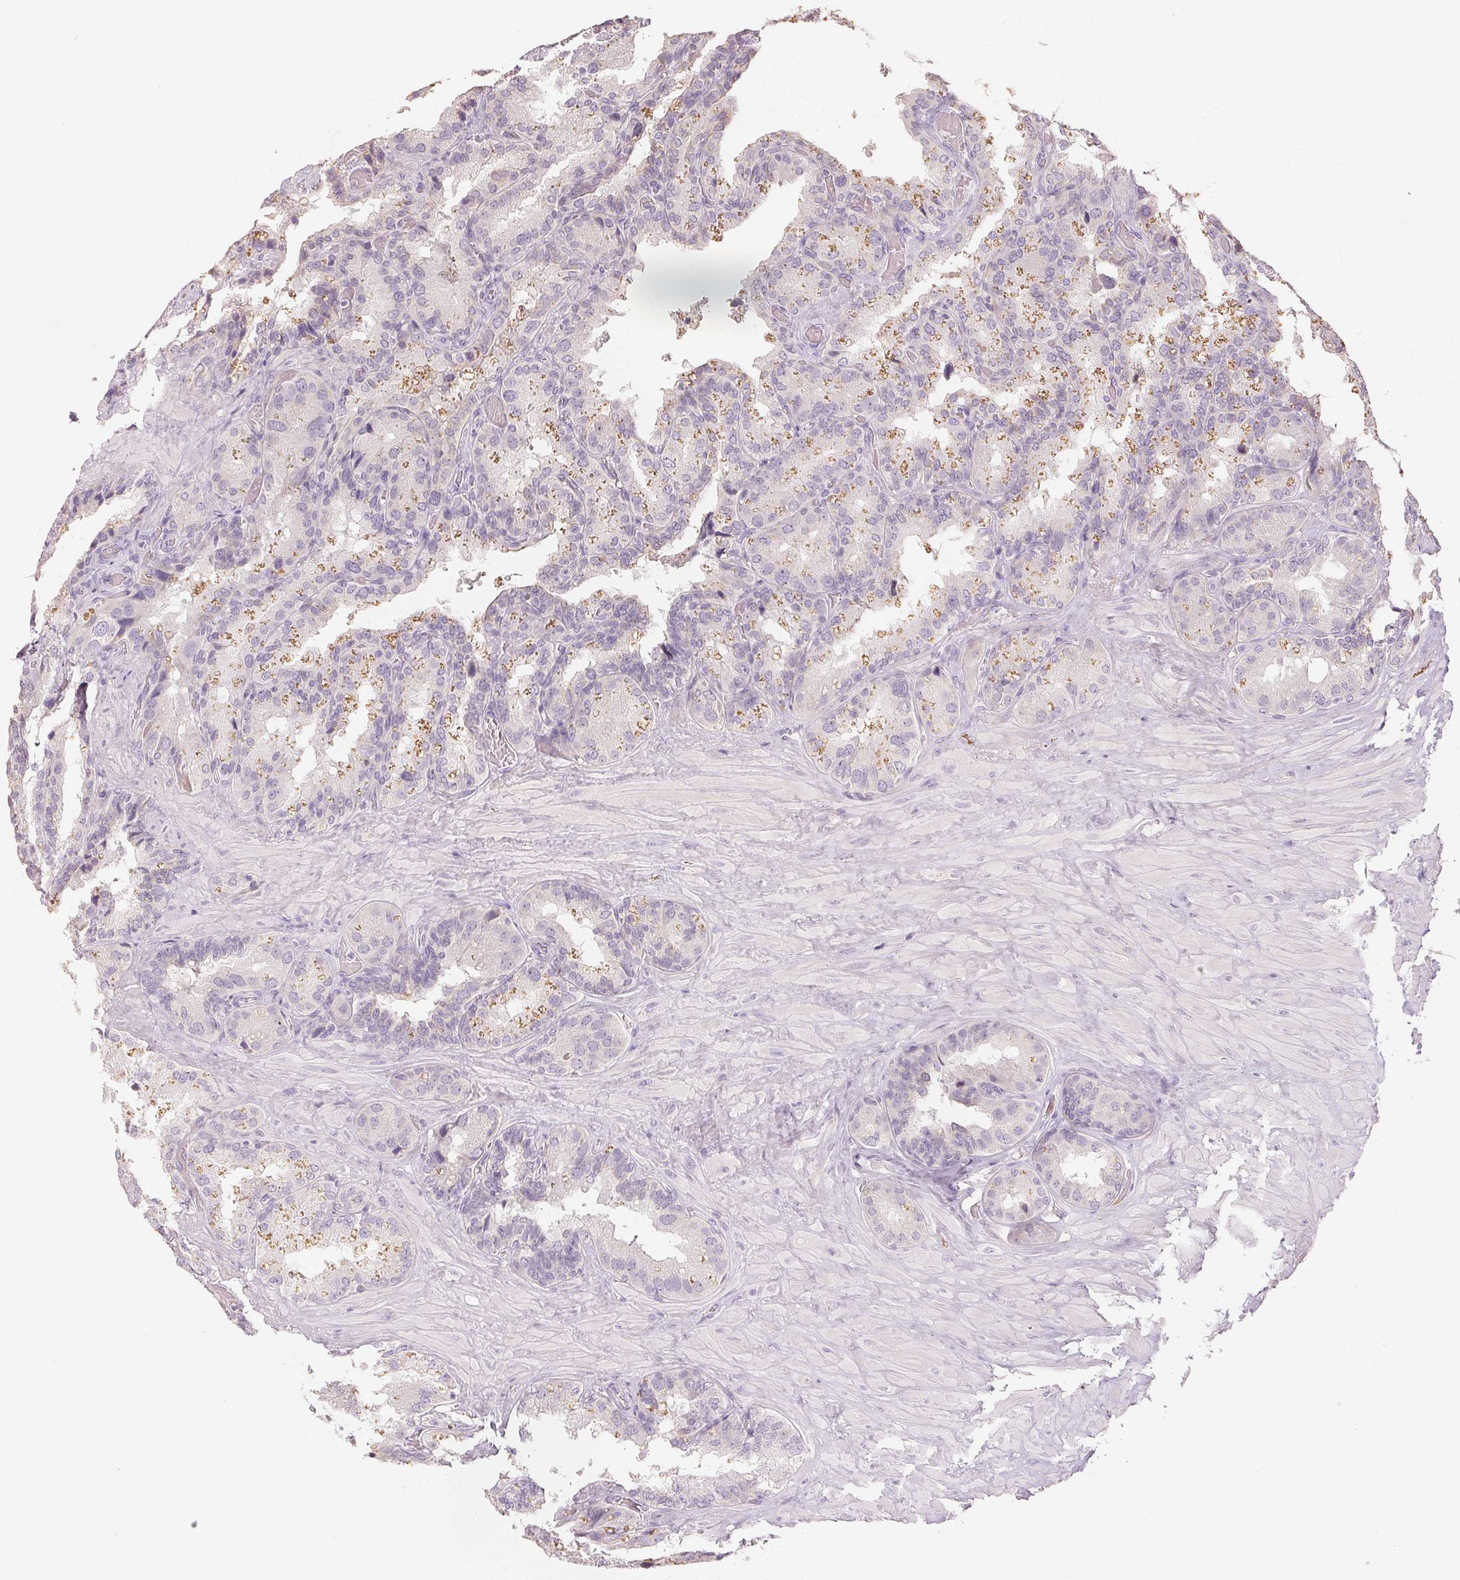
{"staining": {"intensity": "moderate", "quantity": "25%-75%", "location": "cytoplasmic/membranous"}, "tissue": "seminal vesicle", "cell_type": "Glandular cells", "image_type": "normal", "snomed": [{"axis": "morphology", "description": "Normal tissue, NOS"}, {"axis": "topography", "description": "Seminal veicle"}], "caption": "Seminal vesicle stained with a brown dye exhibits moderate cytoplasmic/membranous positive staining in approximately 25%-75% of glandular cells.", "gene": "LVRN", "patient": {"sex": "male", "age": 60}}